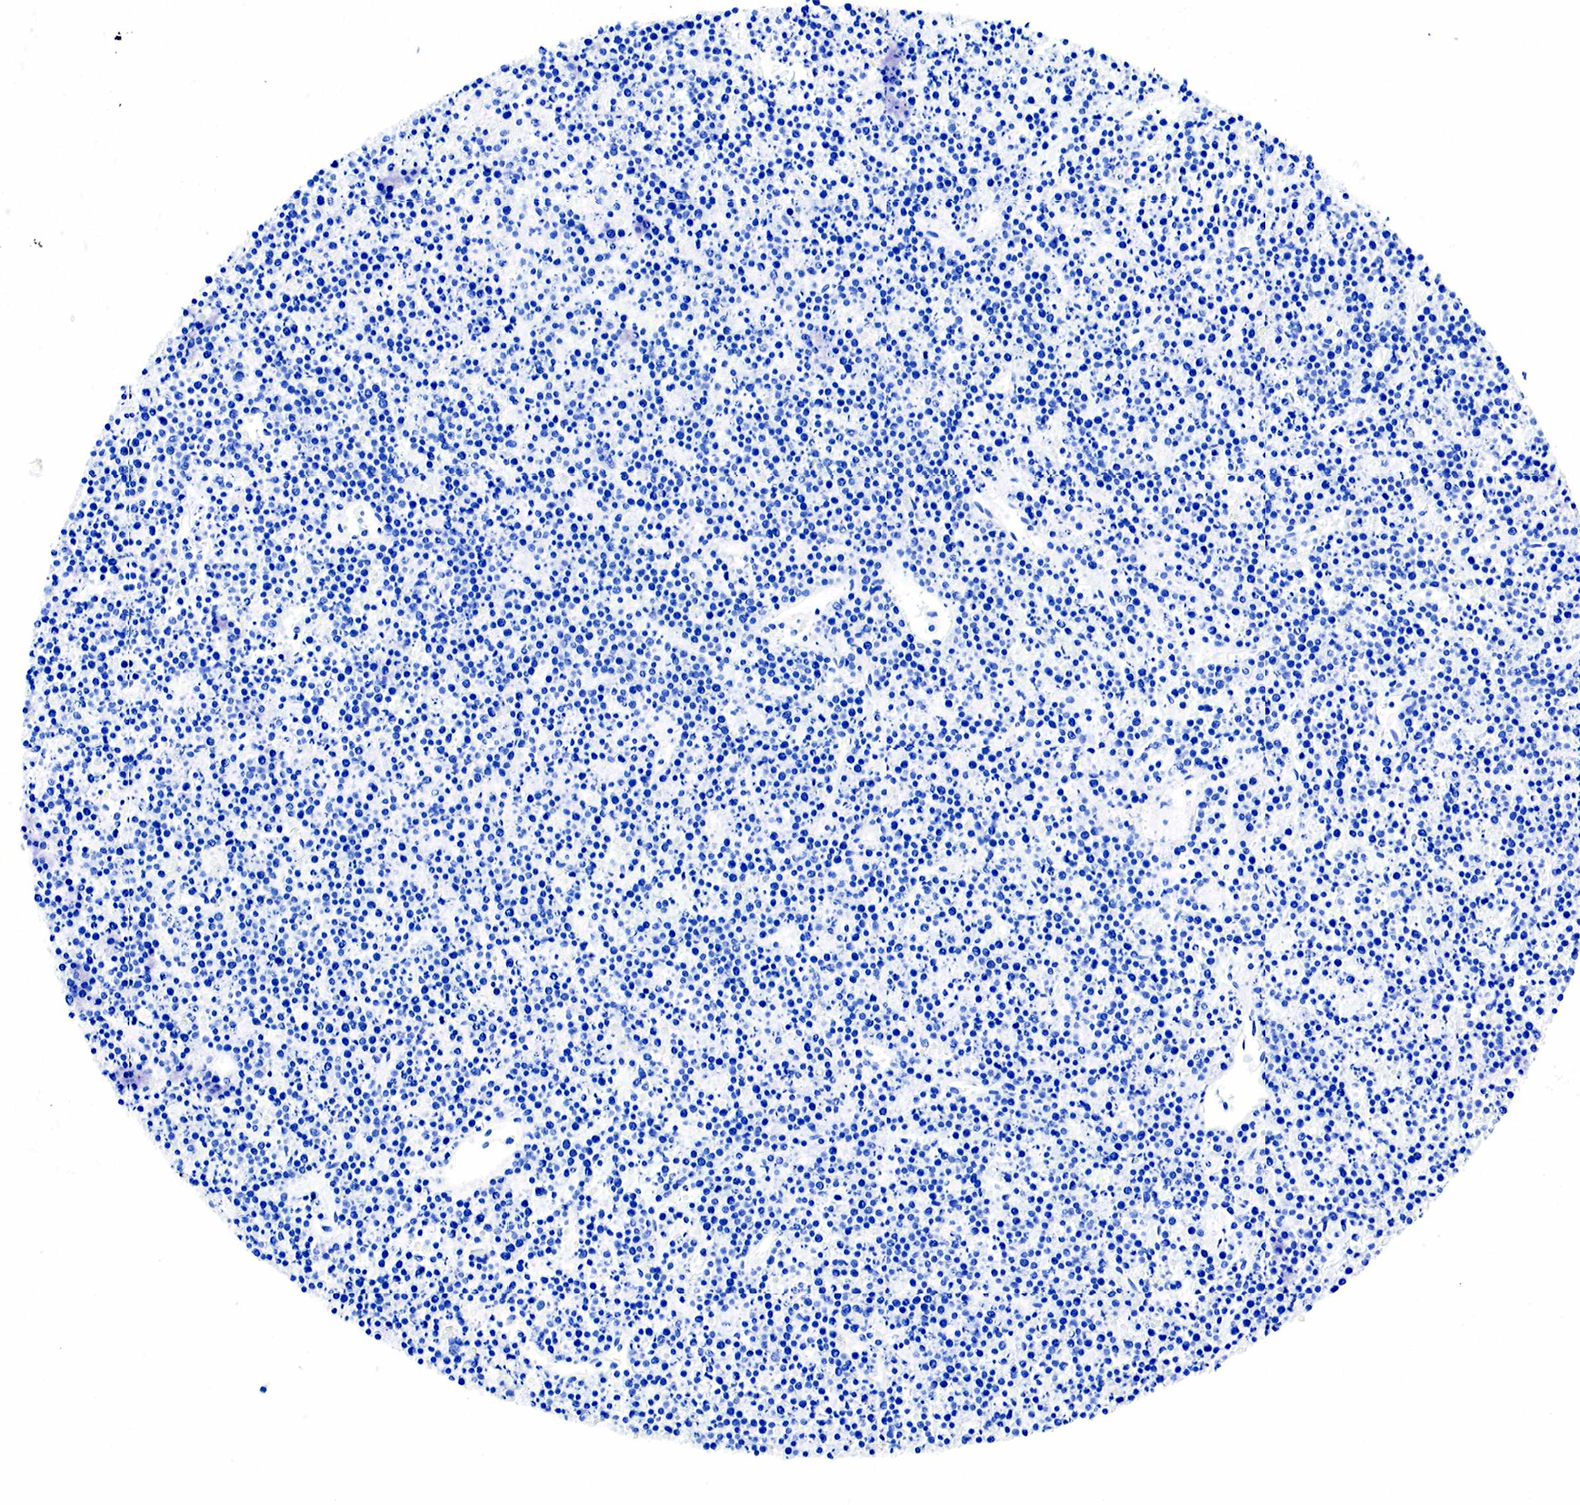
{"staining": {"intensity": "negative", "quantity": "none", "location": "none"}, "tissue": "lymphoma", "cell_type": "Tumor cells", "image_type": "cancer", "snomed": [{"axis": "morphology", "description": "Malignant lymphoma, non-Hodgkin's type, High grade"}, {"axis": "topography", "description": "Ovary"}], "caption": "Immunohistochemistry micrograph of human high-grade malignant lymphoma, non-Hodgkin's type stained for a protein (brown), which exhibits no staining in tumor cells.", "gene": "ESR1", "patient": {"sex": "female", "age": 56}}